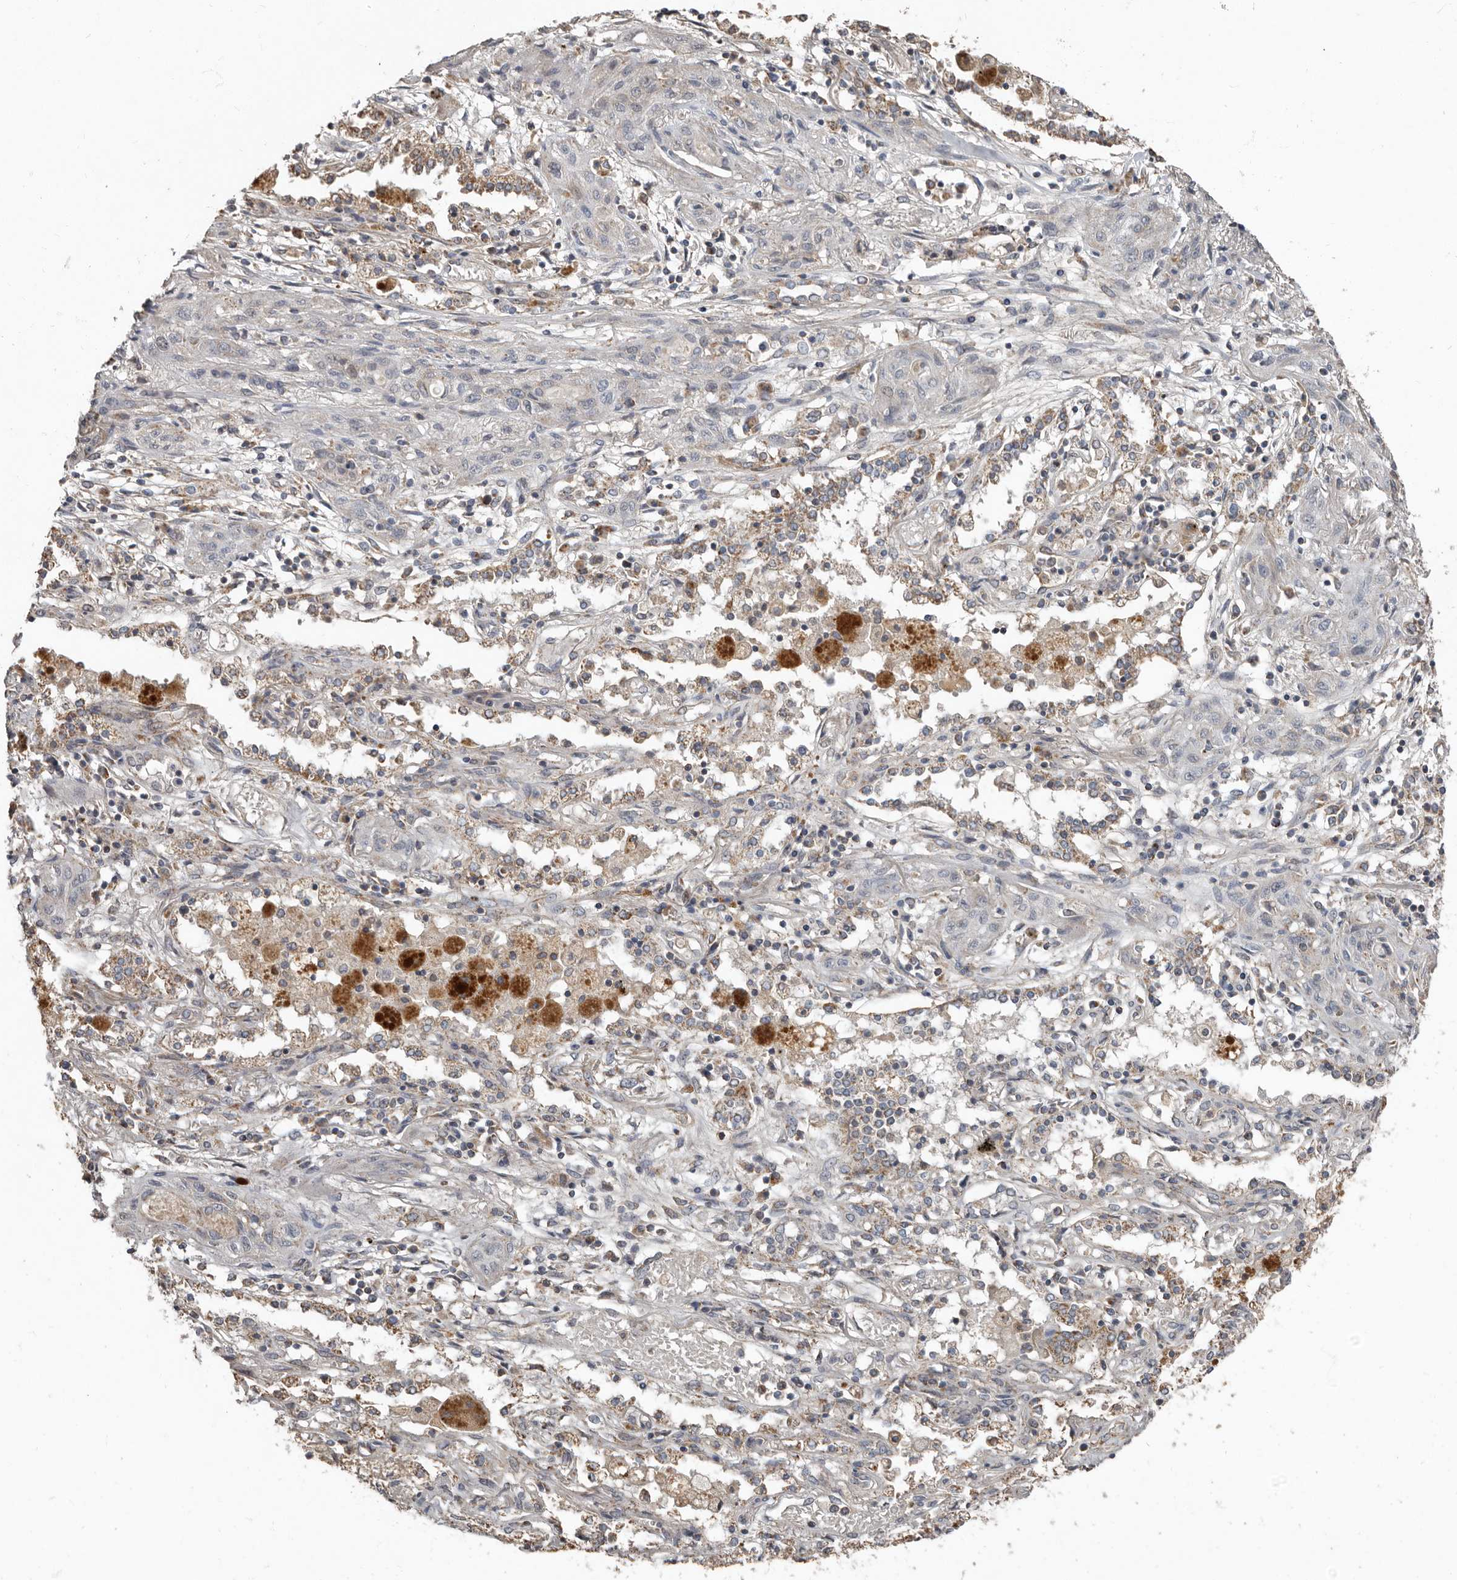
{"staining": {"intensity": "negative", "quantity": "none", "location": "none"}, "tissue": "lung cancer", "cell_type": "Tumor cells", "image_type": "cancer", "snomed": [{"axis": "morphology", "description": "Squamous cell carcinoma, NOS"}, {"axis": "topography", "description": "Lung"}], "caption": "This is an immunohistochemistry (IHC) histopathology image of lung cancer. There is no staining in tumor cells.", "gene": "KIF26B", "patient": {"sex": "female", "age": 47}}